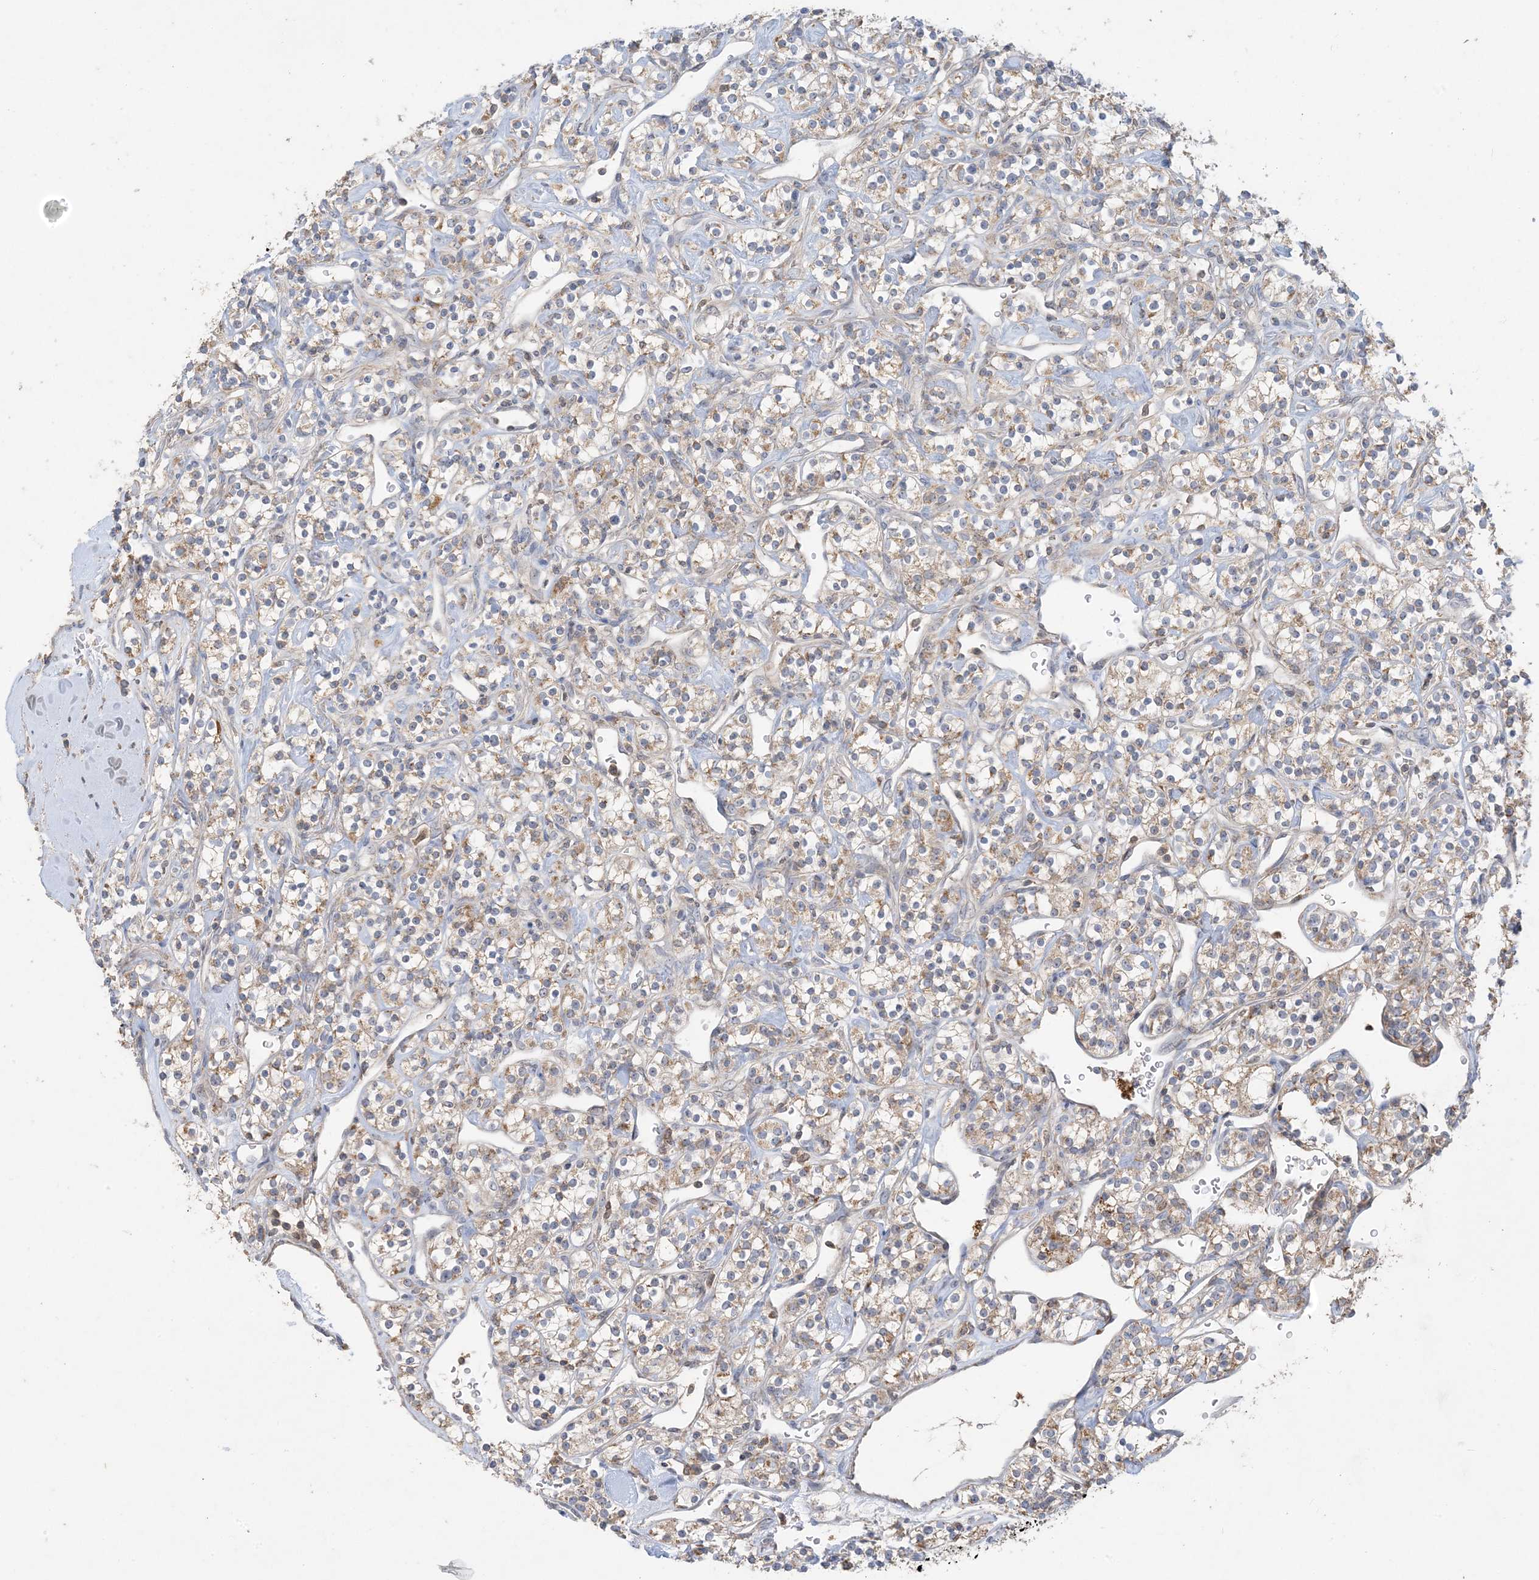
{"staining": {"intensity": "weak", "quantity": ">75%", "location": "cytoplasmic/membranous"}, "tissue": "renal cancer", "cell_type": "Tumor cells", "image_type": "cancer", "snomed": [{"axis": "morphology", "description": "Adenocarcinoma, NOS"}, {"axis": "topography", "description": "Kidney"}], "caption": "Immunohistochemical staining of renal cancer (adenocarcinoma) reveals low levels of weak cytoplasmic/membranous protein expression in about >75% of tumor cells.", "gene": "ECHDC1", "patient": {"sex": "male", "age": 77}}